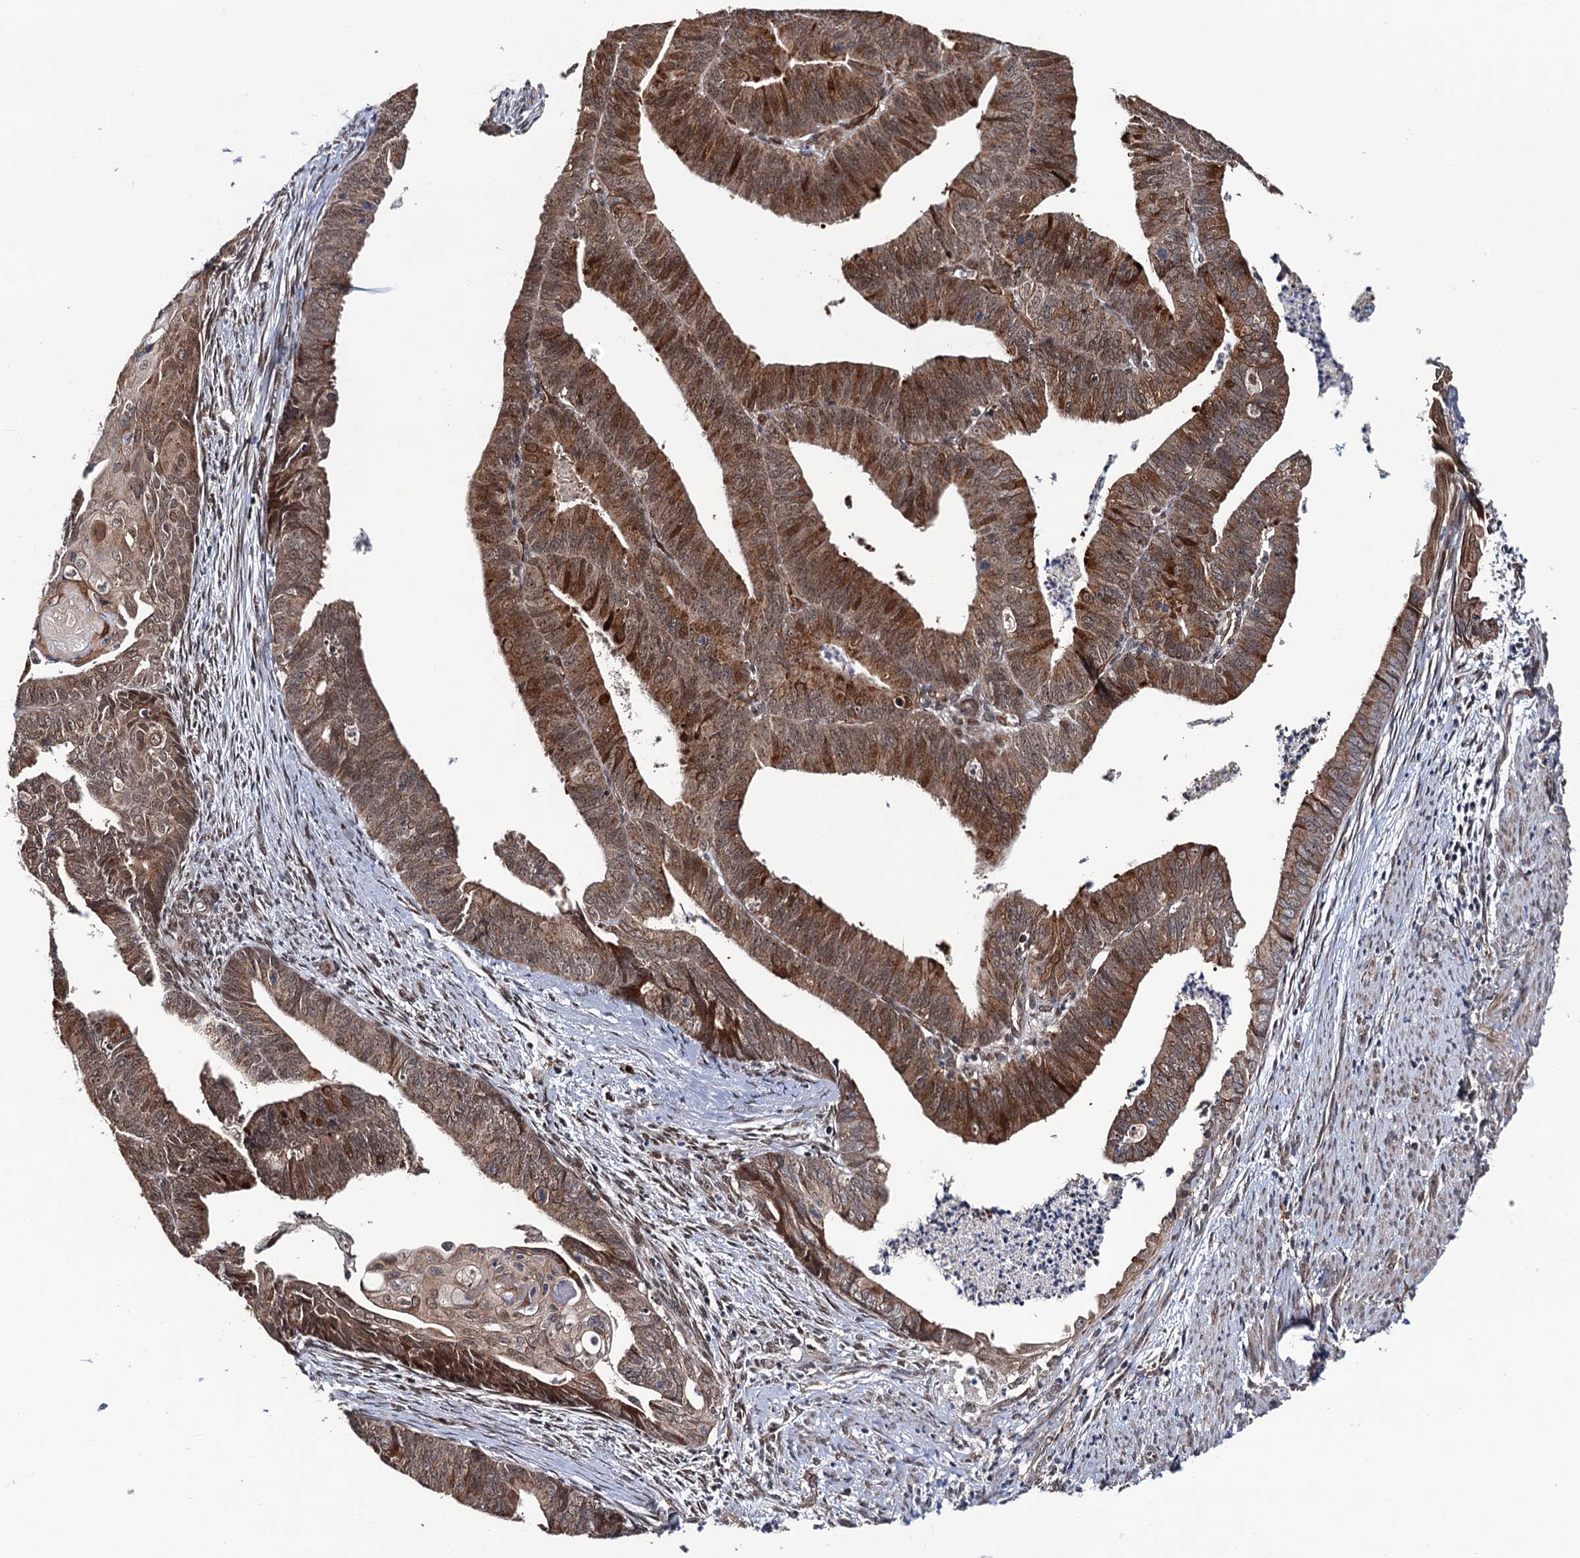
{"staining": {"intensity": "moderate", "quantity": "25%-75%", "location": "cytoplasmic/membranous,nuclear"}, "tissue": "endometrial cancer", "cell_type": "Tumor cells", "image_type": "cancer", "snomed": [{"axis": "morphology", "description": "Adenocarcinoma, NOS"}, {"axis": "topography", "description": "Endometrium"}], "caption": "Immunohistochemical staining of endometrial cancer shows moderate cytoplasmic/membranous and nuclear protein staining in about 25%-75% of tumor cells. (brown staining indicates protein expression, while blue staining denotes nuclei).", "gene": "LRRC63", "patient": {"sex": "female", "age": 73}}